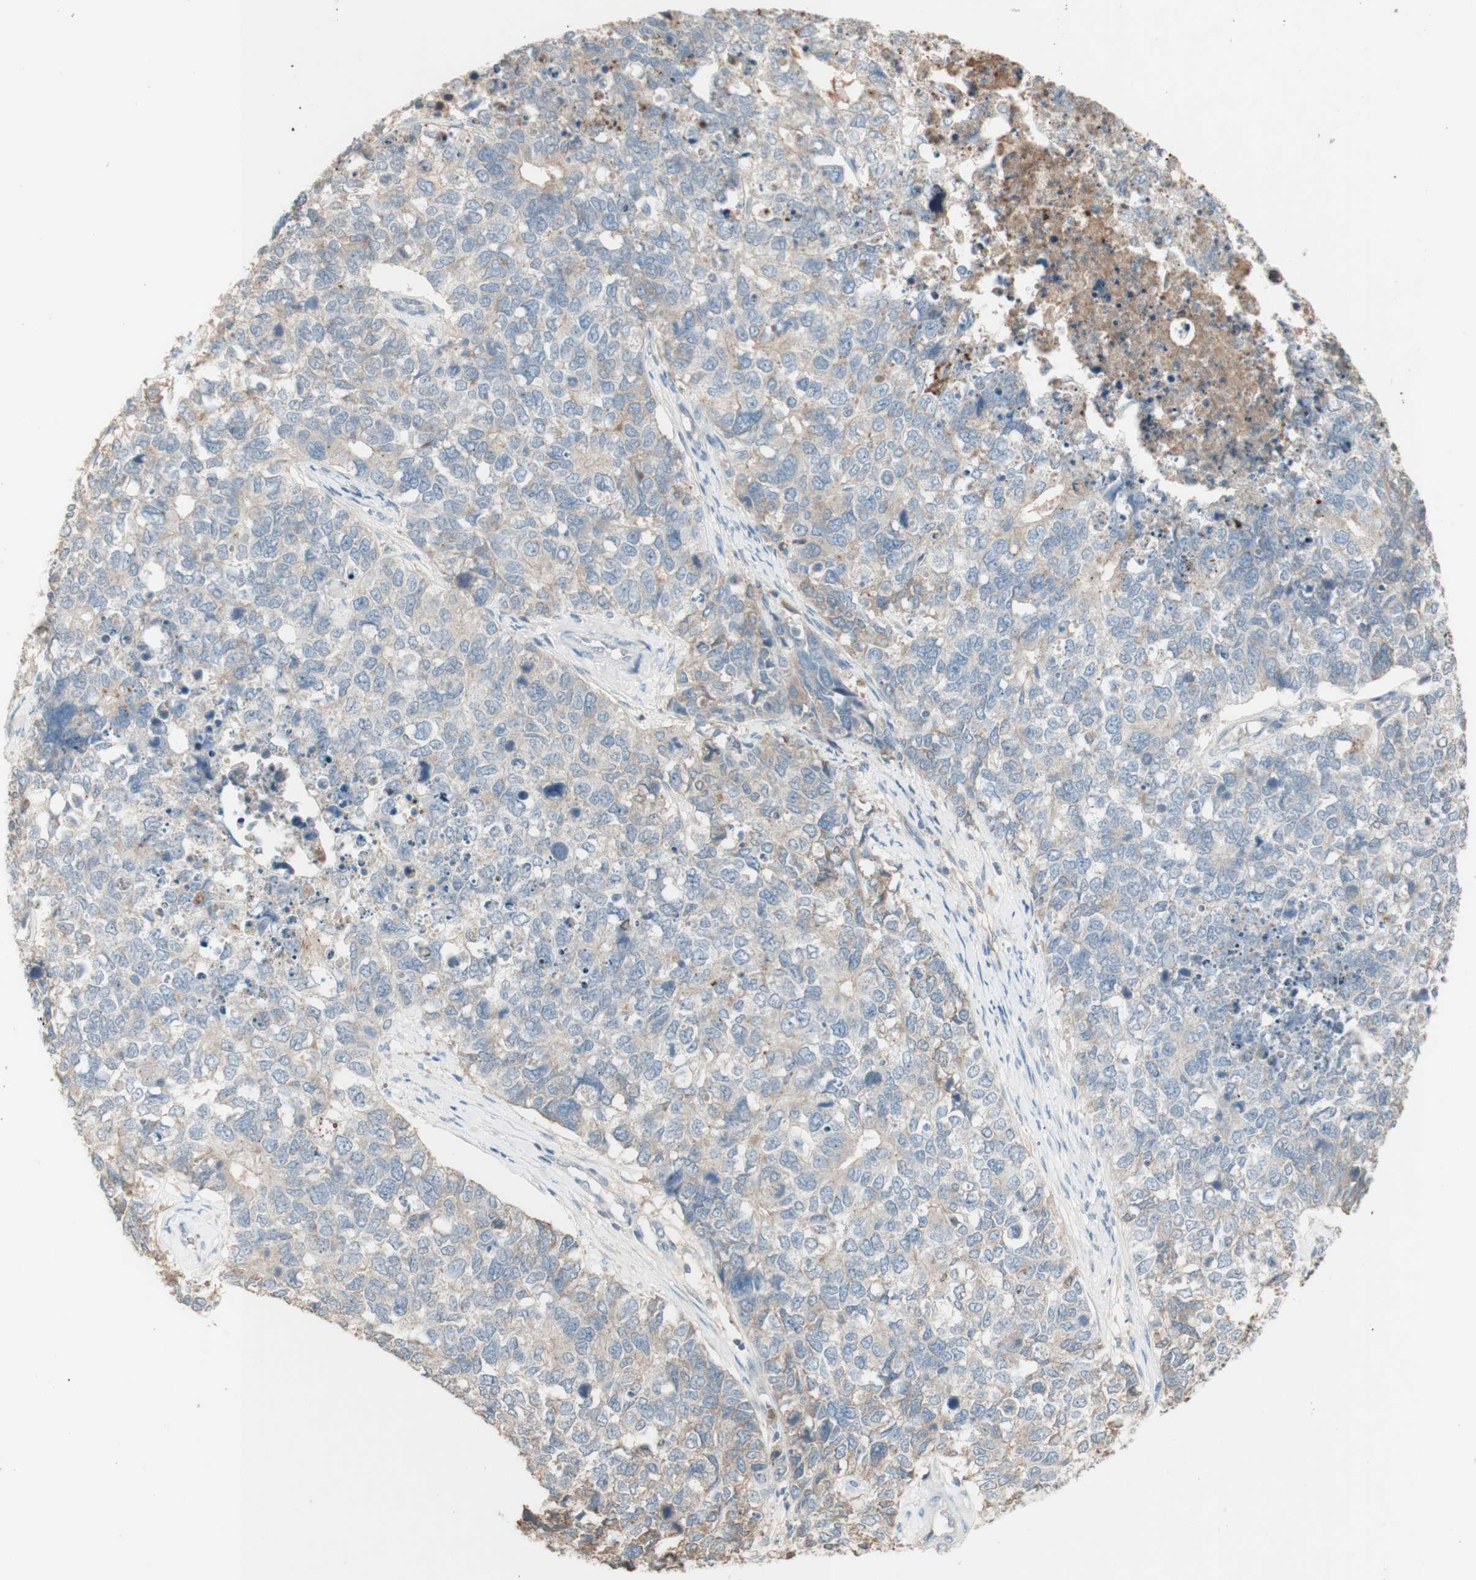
{"staining": {"intensity": "negative", "quantity": "none", "location": "none"}, "tissue": "cervical cancer", "cell_type": "Tumor cells", "image_type": "cancer", "snomed": [{"axis": "morphology", "description": "Squamous cell carcinoma, NOS"}, {"axis": "topography", "description": "Cervix"}], "caption": "Tumor cells show no significant protein positivity in cervical cancer (squamous cell carcinoma).", "gene": "IFNG", "patient": {"sex": "female", "age": 63}}